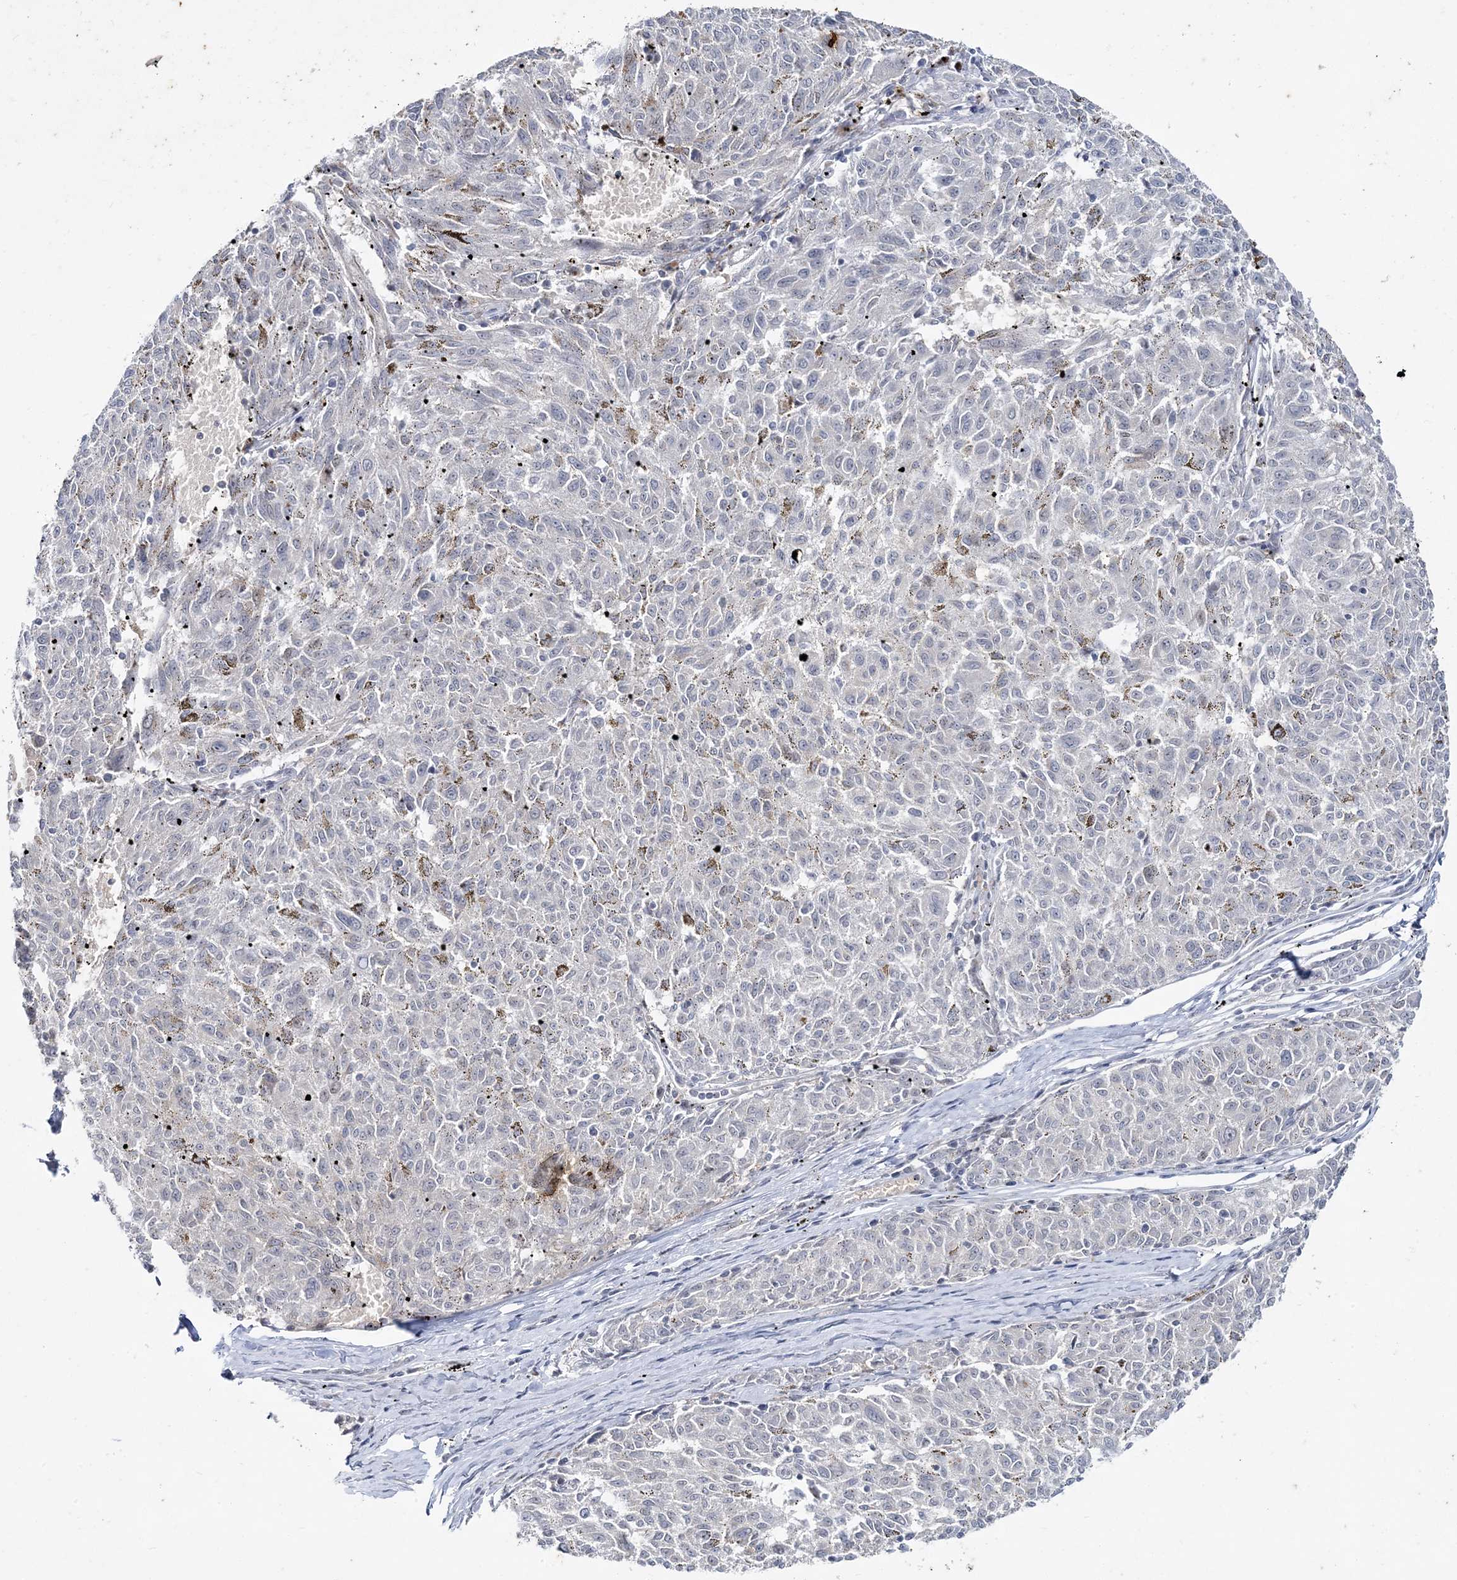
{"staining": {"intensity": "negative", "quantity": "none", "location": "none"}, "tissue": "melanoma", "cell_type": "Tumor cells", "image_type": "cancer", "snomed": [{"axis": "morphology", "description": "Malignant melanoma, NOS"}, {"axis": "topography", "description": "Skin"}], "caption": "Immunohistochemical staining of human malignant melanoma exhibits no significant staining in tumor cells. Brightfield microscopy of immunohistochemistry stained with DAB (3,3'-diaminobenzidine) (brown) and hematoxylin (blue), captured at high magnification.", "gene": "LEXM", "patient": {"sex": "female", "age": 72}}